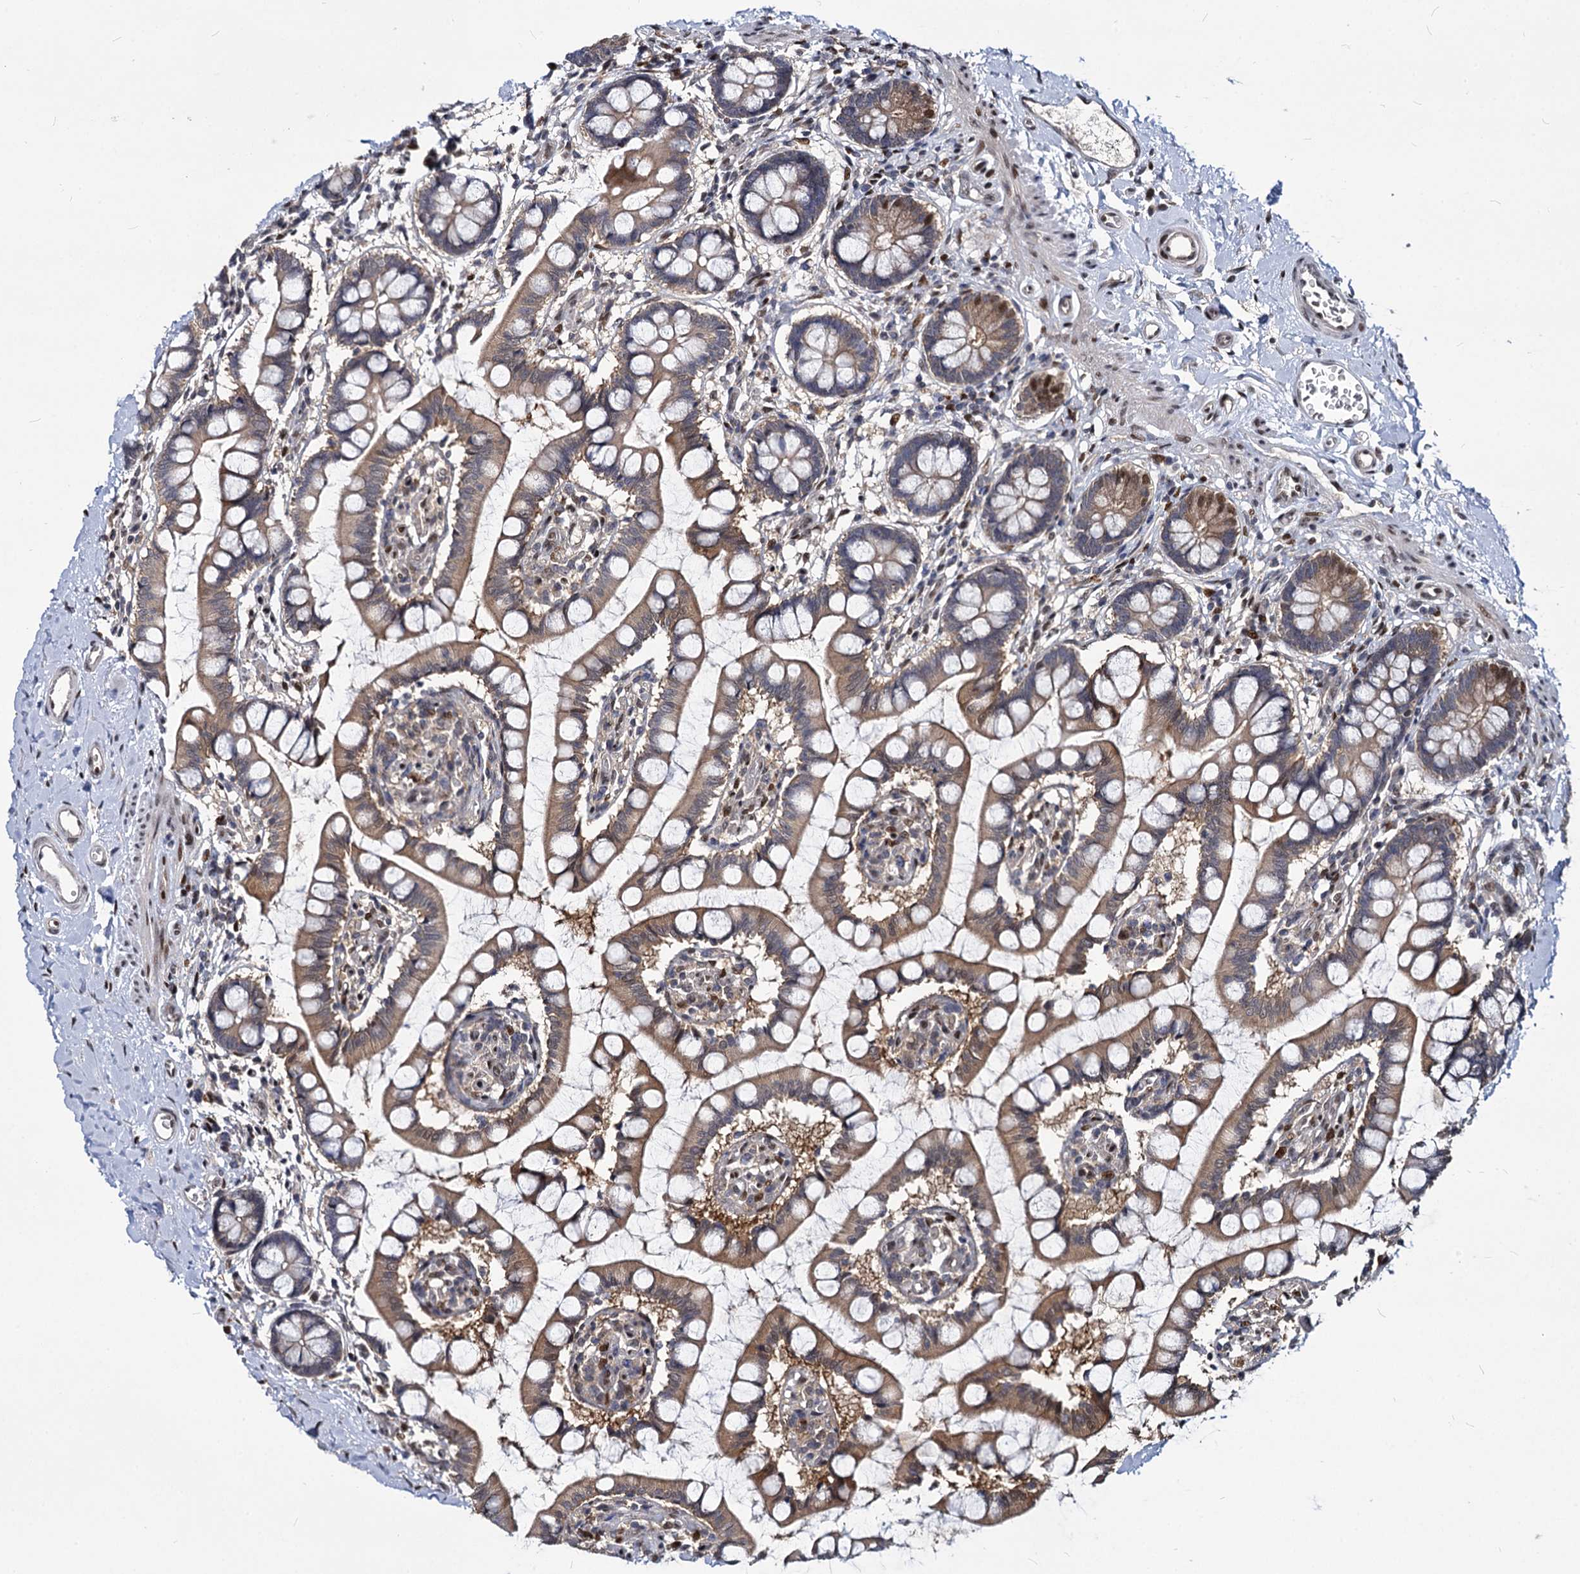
{"staining": {"intensity": "moderate", "quantity": ">75%", "location": "cytoplasmic/membranous,nuclear"}, "tissue": "small intestine", "cell_type": "Glandular cells", "image_type": "normal", "snomed": [{"axis": "morphology", "description": "Normal tissue, NOS"}, {"axis": "topography", "description": "Small intestine"}], "caption": "A photomicrograph of human small intestine stained for a protein shows moderate cytoplasmic/membranous,nuclear brown staining in glandular cells. The staining was performed using DAB (3,3'-diaminobenzidine) to visualize the protein expression in brown, while the nuclei were stained in blue with hematoxylin (Magnification: 20x).", "gene": "MAML2", "patient": {"sex": "male", "age": 52}}